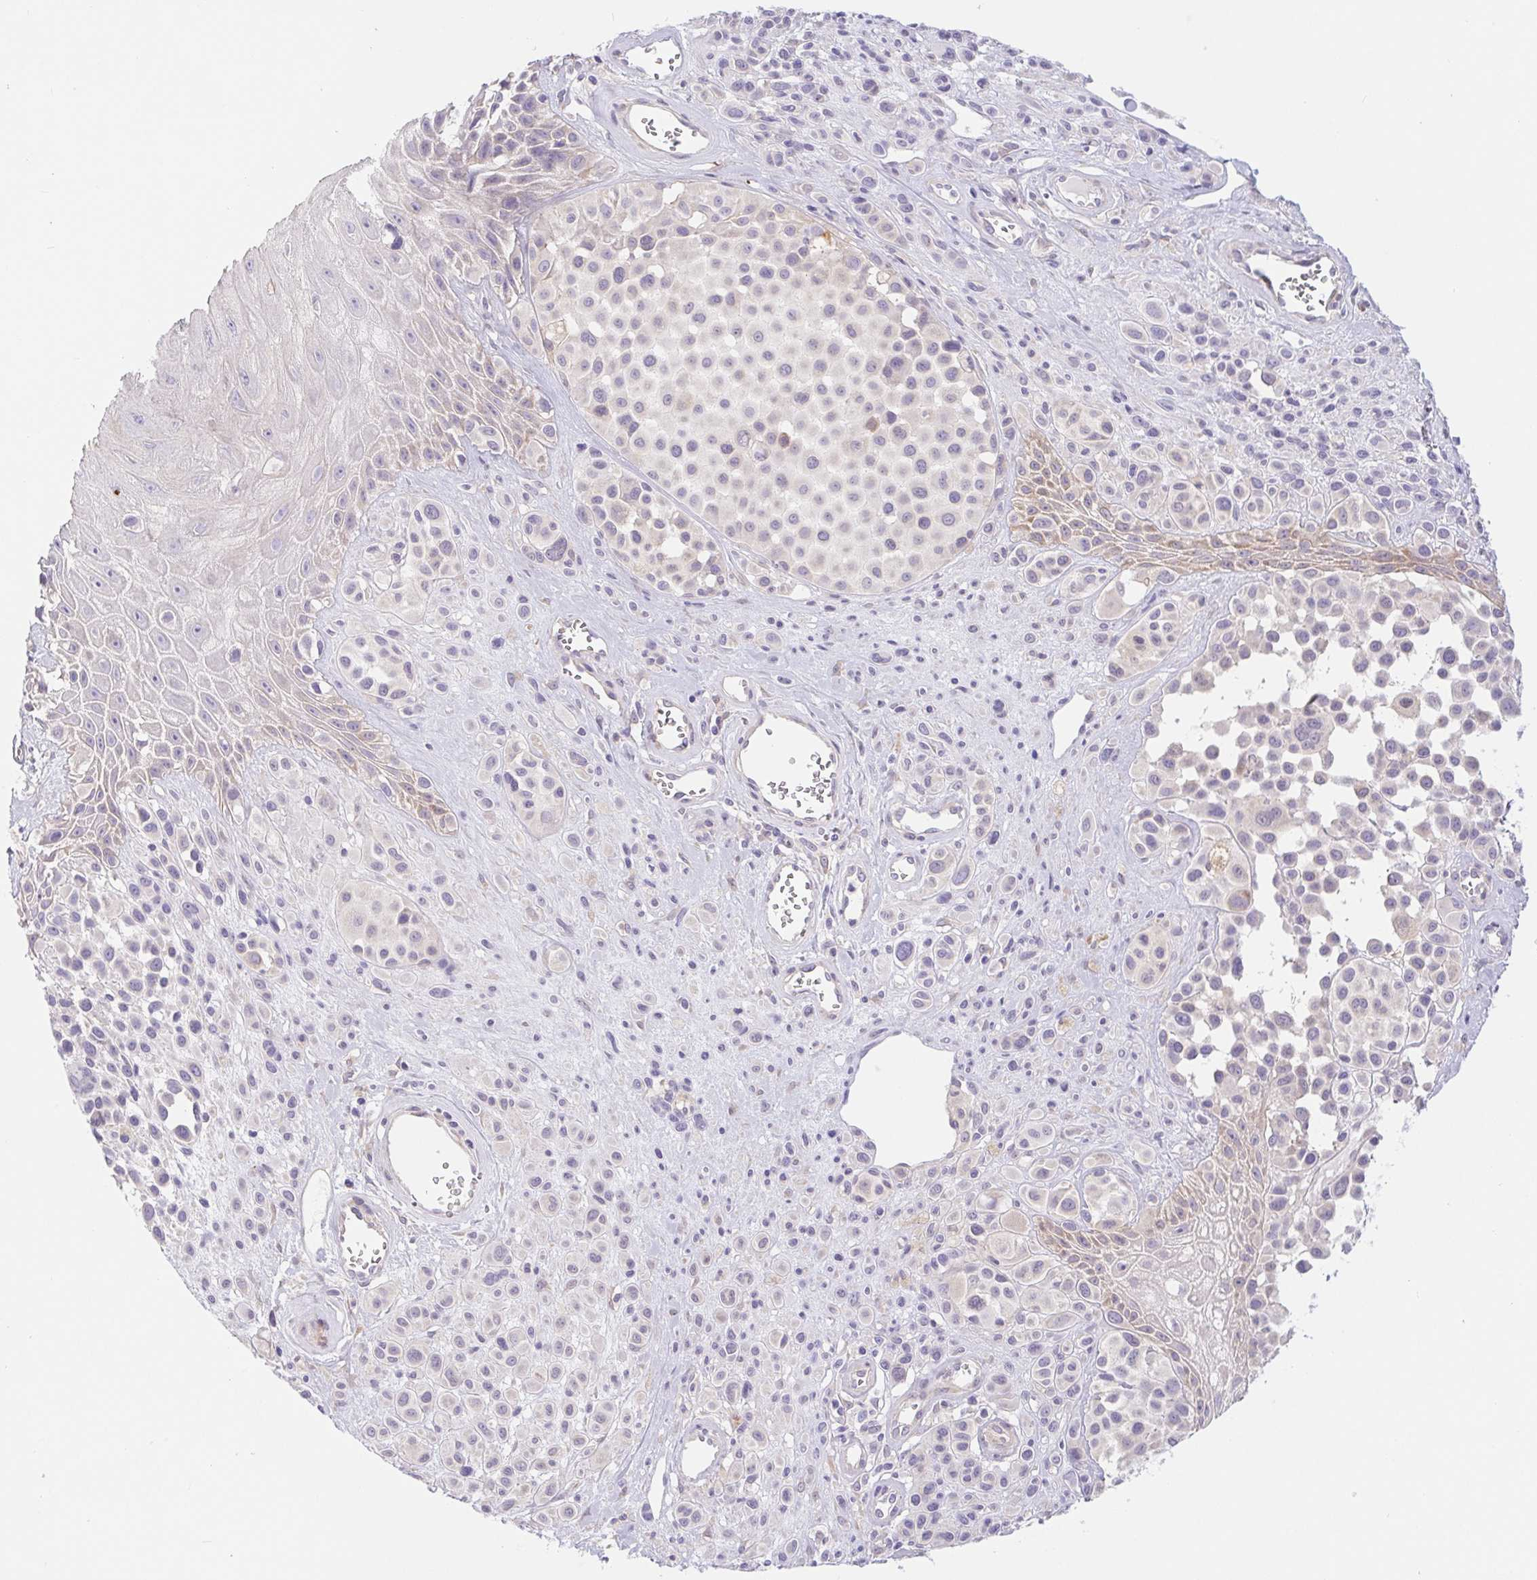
{"staining": {"intensity": "weak", "quantity": "<25%", "location": "cytoplasmic/membranous"}, "tissue": "melanoma", "cell_type": "Tumor cells", "image_type": "cancer", "snomed": [{"axis": "morphology", "description": "Malignant melanoma, NOS"}, {"axis": "topography", "description": "Skin"}], "caption": "Tumor cells are negative for protein expression in human malignant melanoma.", "gene": "DYNC2LI1", "patient": {"sex": "male", "age": 77}}